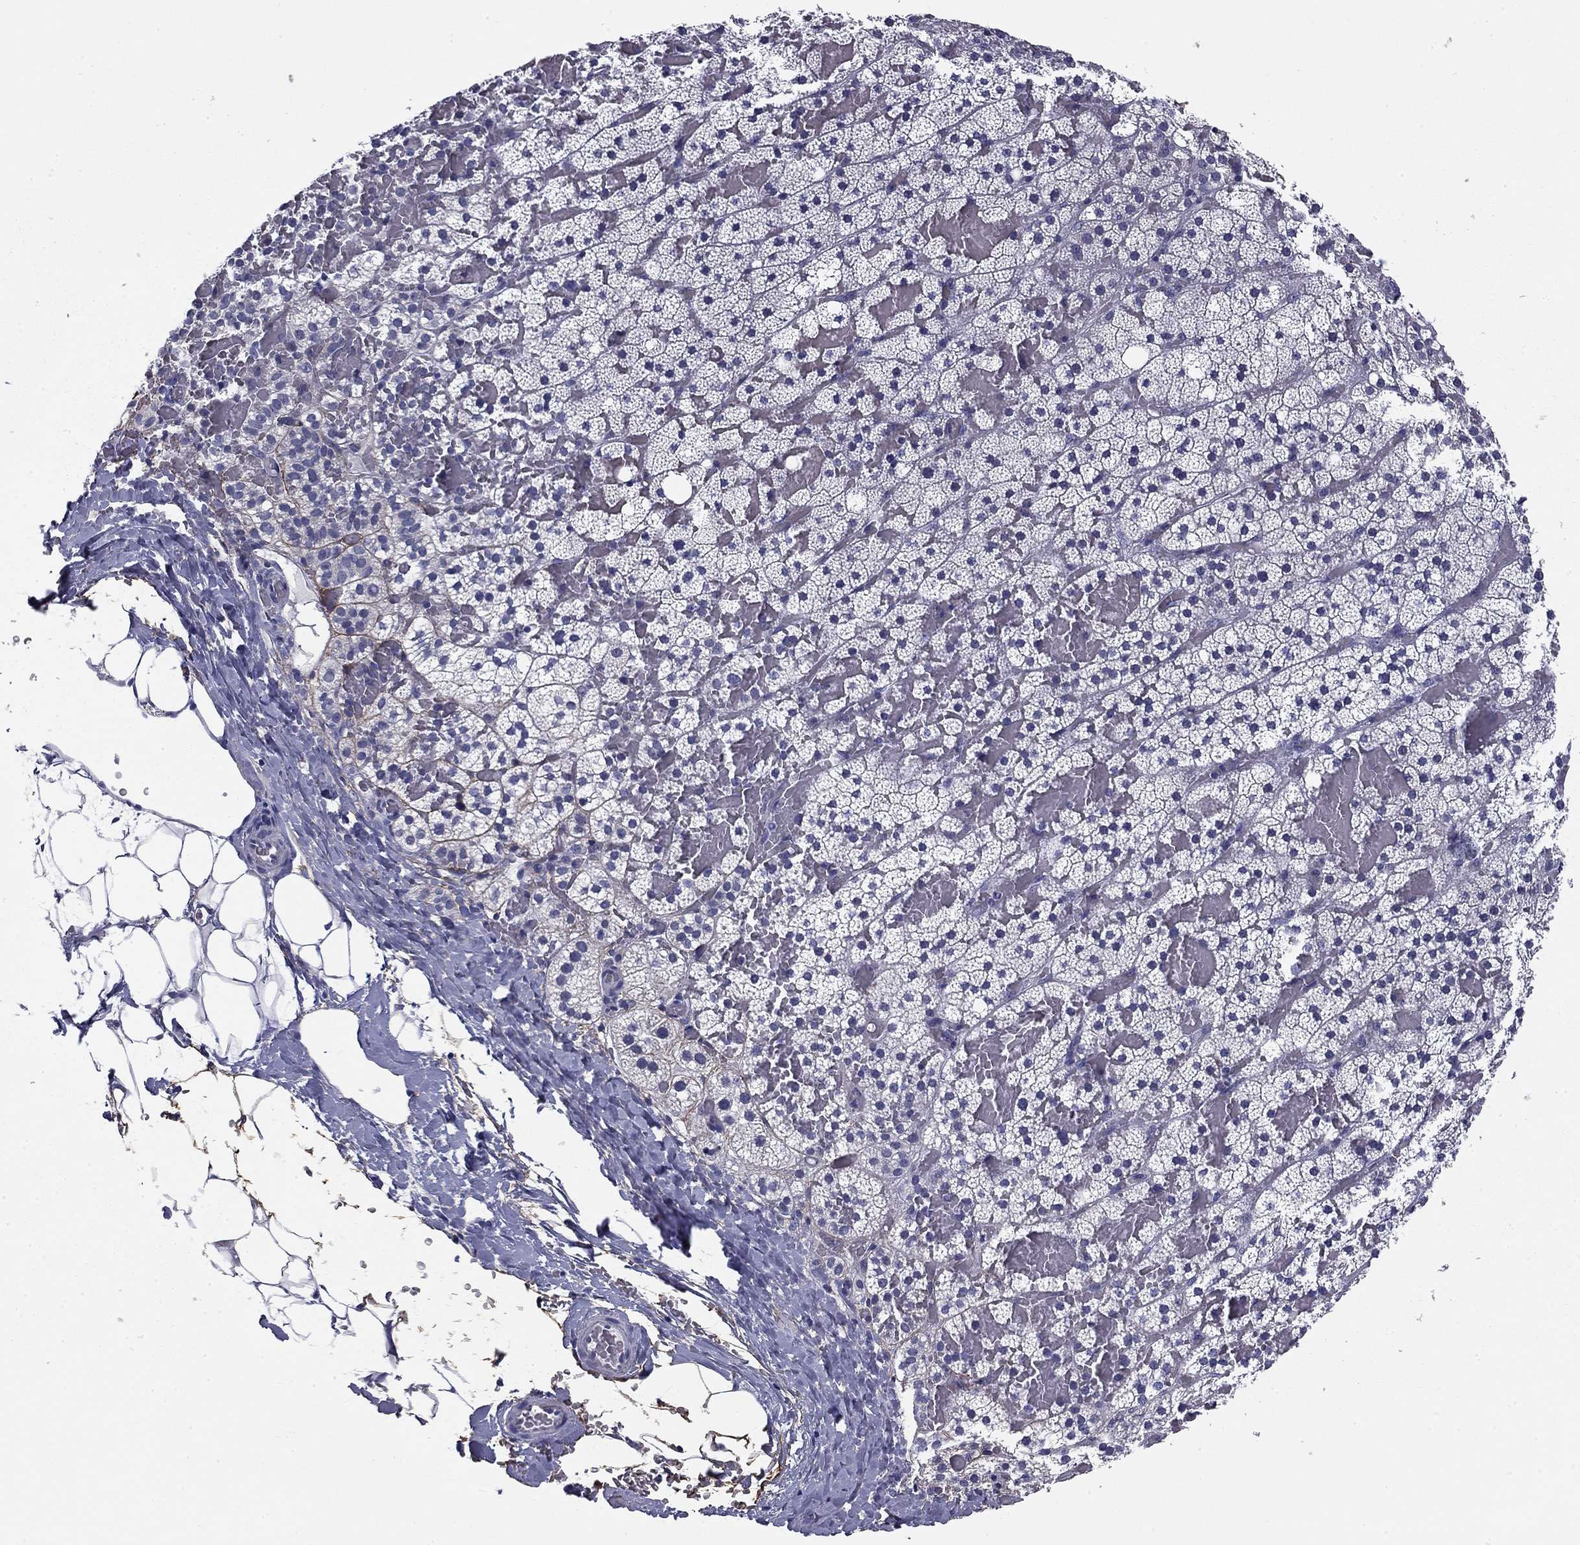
{"staining": {"intensity": "weak", "quantity": "<25%", "location": "cytoplasmic/membranous"}, "tissue": "adrenal gland", "cell_type": "Glandular cells", "image_type": "normal", "snomed": [{"axis": "morphology", "description": "Normal tissue, NOS"}, {"axis": "topography", "description": "Adrenal gland"}], "caption": "An IHC micrograph of normal adrenal gland is shown. There is no staining in glandular cells of adrenal gland. (DAB immunohistochemistry visualized using brightfield microscopy, high magnification).", "gene": "REXO5", "patient": {"sex": "male", "age": 53}}